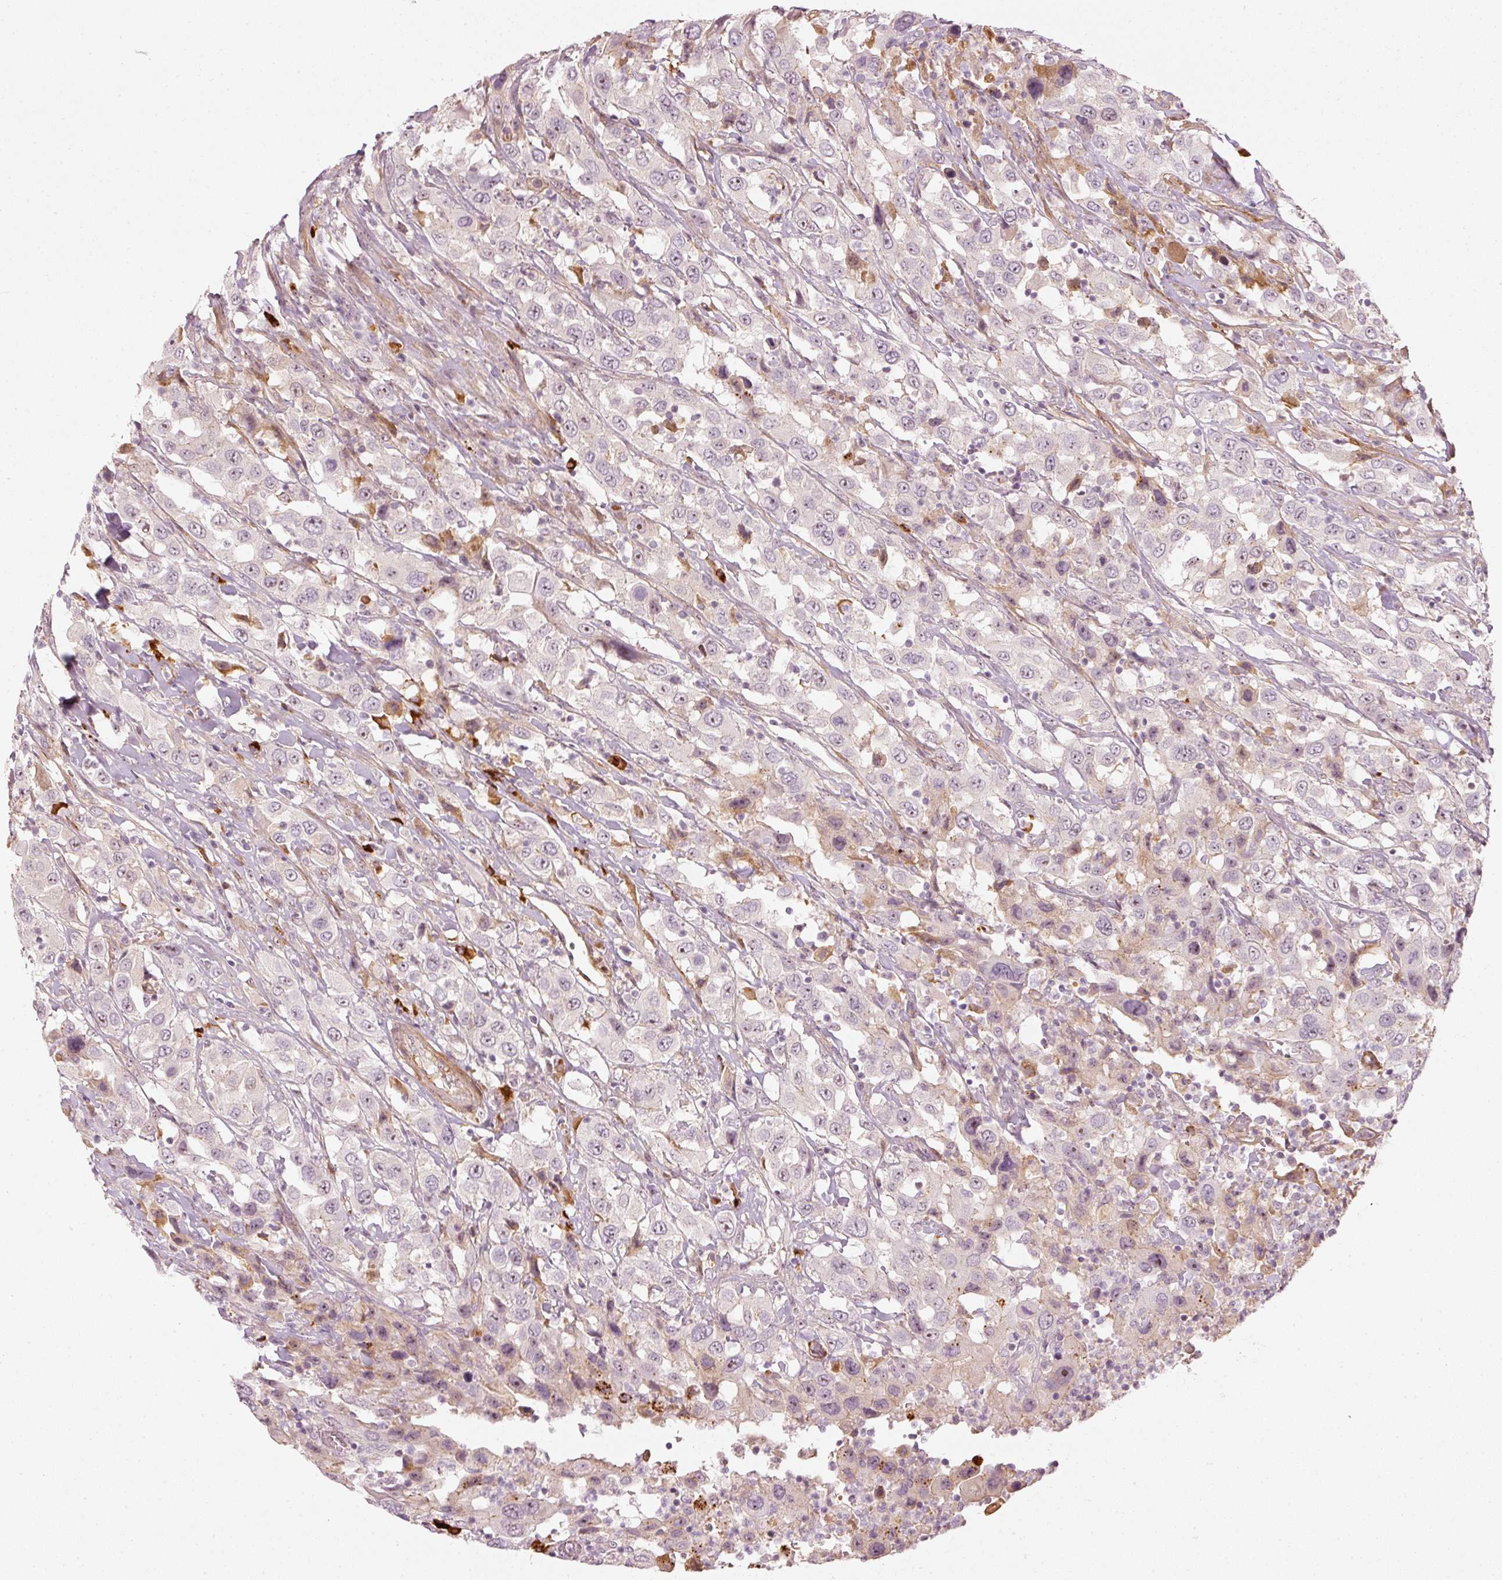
{"staining": {"intensity": "negative", "quantity": "none", "location": "none"}, "tissue": "urothelial cancer", "cell_type": "Tumor cells", "image_type": "cancer", "snomed": [{"axis": "morphology", "description": "Urothelial carcinoma, High grade"}, {"axis": "topography", "description": "Urinary bladder"}], "caption": "Tumor cells are negative for protein expression in human high-grade urothelial carcinoma.", "gene": "VCAM1", "patient": {"sex": "male", "age": 61}}